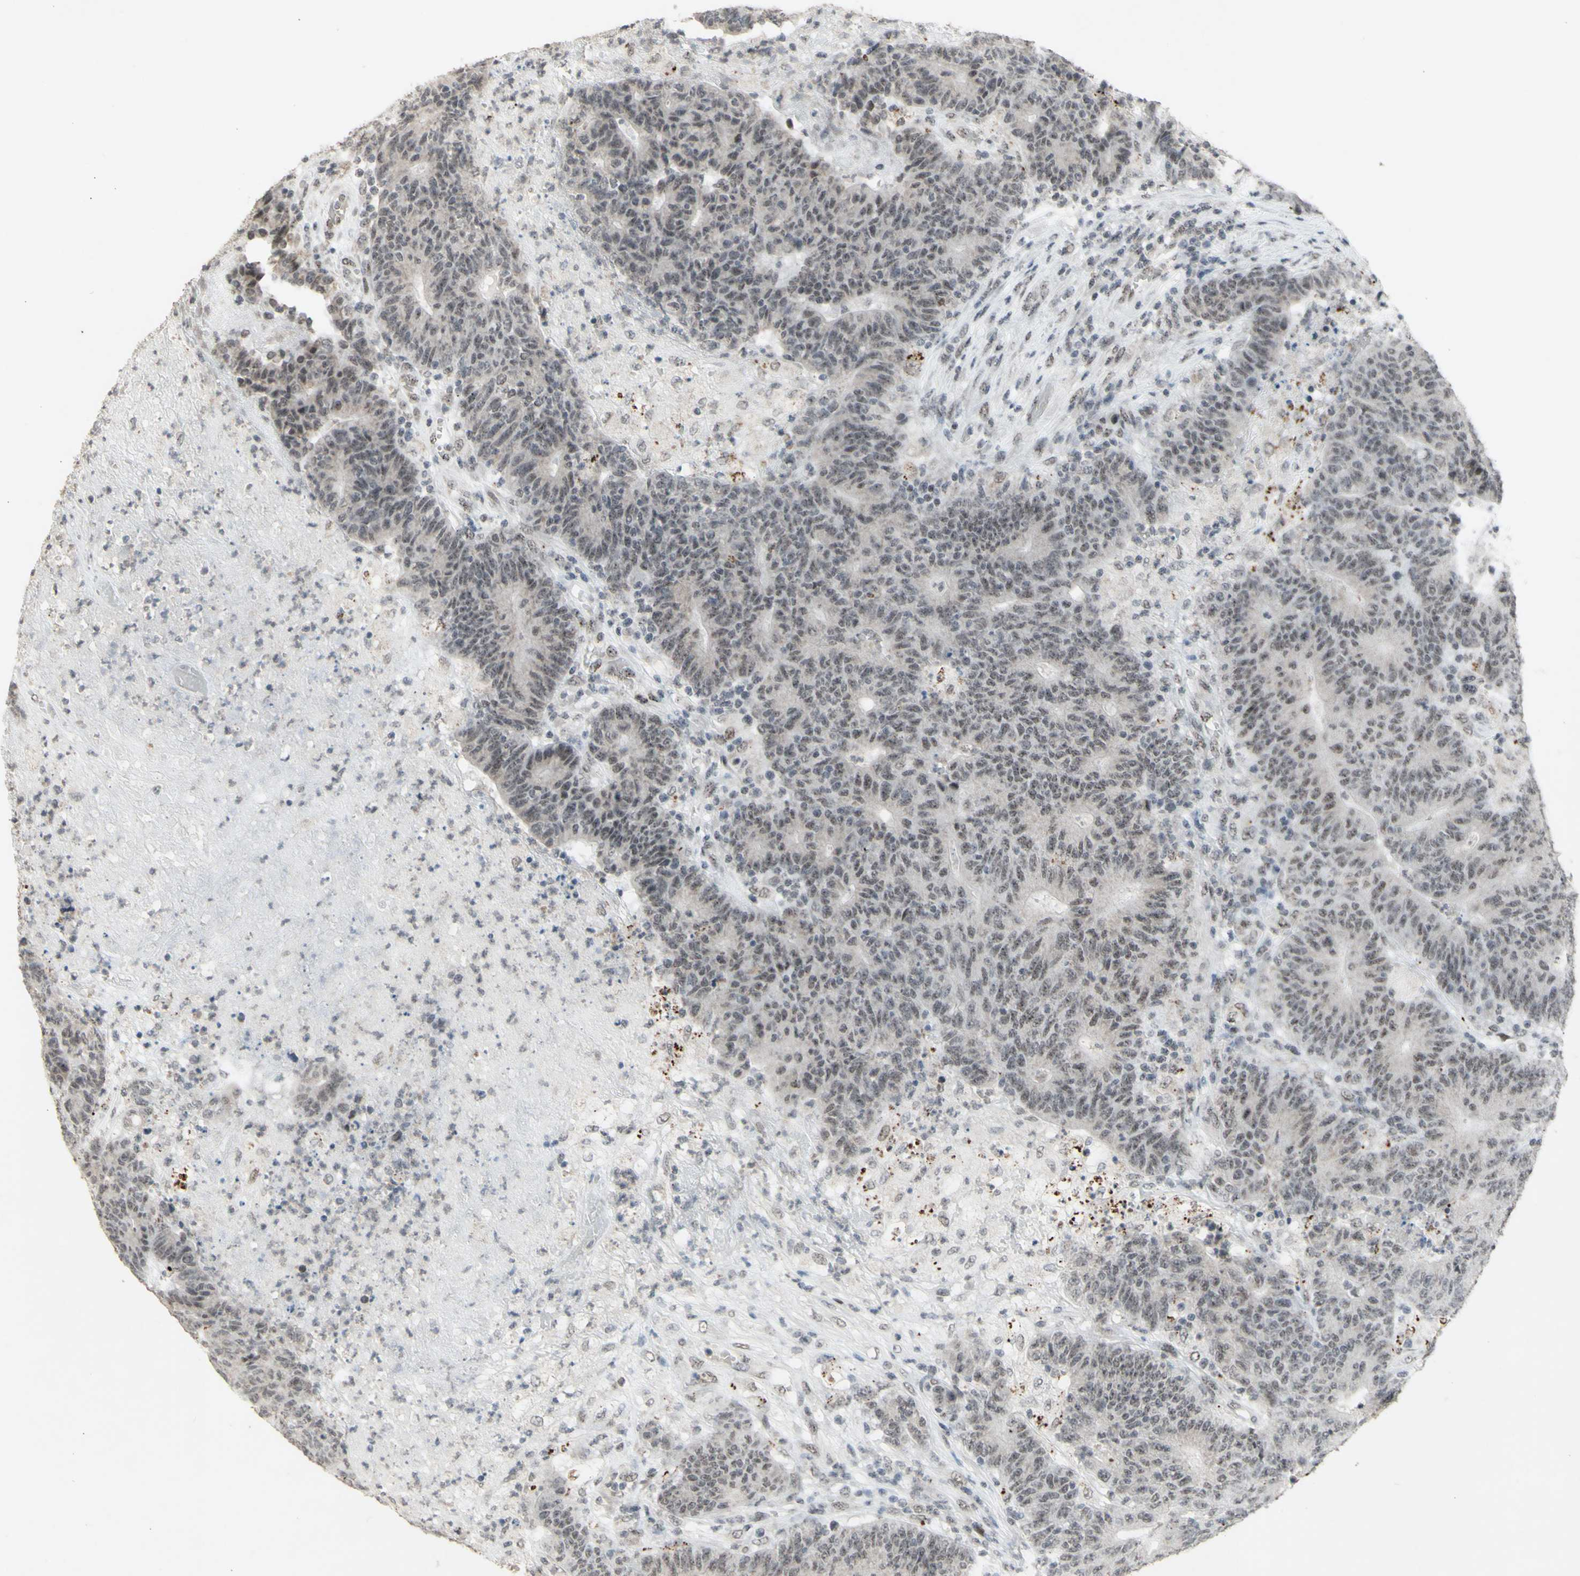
{"staining": {"intensity": "weak", "quantity": "25%-75%", "location": "cytoplasmic/membranous,nuclear"}, "tissue": "colorectal cancer", "cell_type": "Tumor cells", "image_type": "cancer", "snomed": [{"axis": "morphology", "description": "Normal tissue, NOS"}, {"axis": "morphology", "description": "Adenocarcinoma, NOS"}, {"axis": "topography", "description": "Colon"}], "caption": "Protein staining reveals weak cytoplasmic/membranous and nuclear positivity in about 25%-75% of tumor cells in colorectal adenocarcinoma.", "gene": "CENPB", "patient": {"sex": "female", "age": 75}}